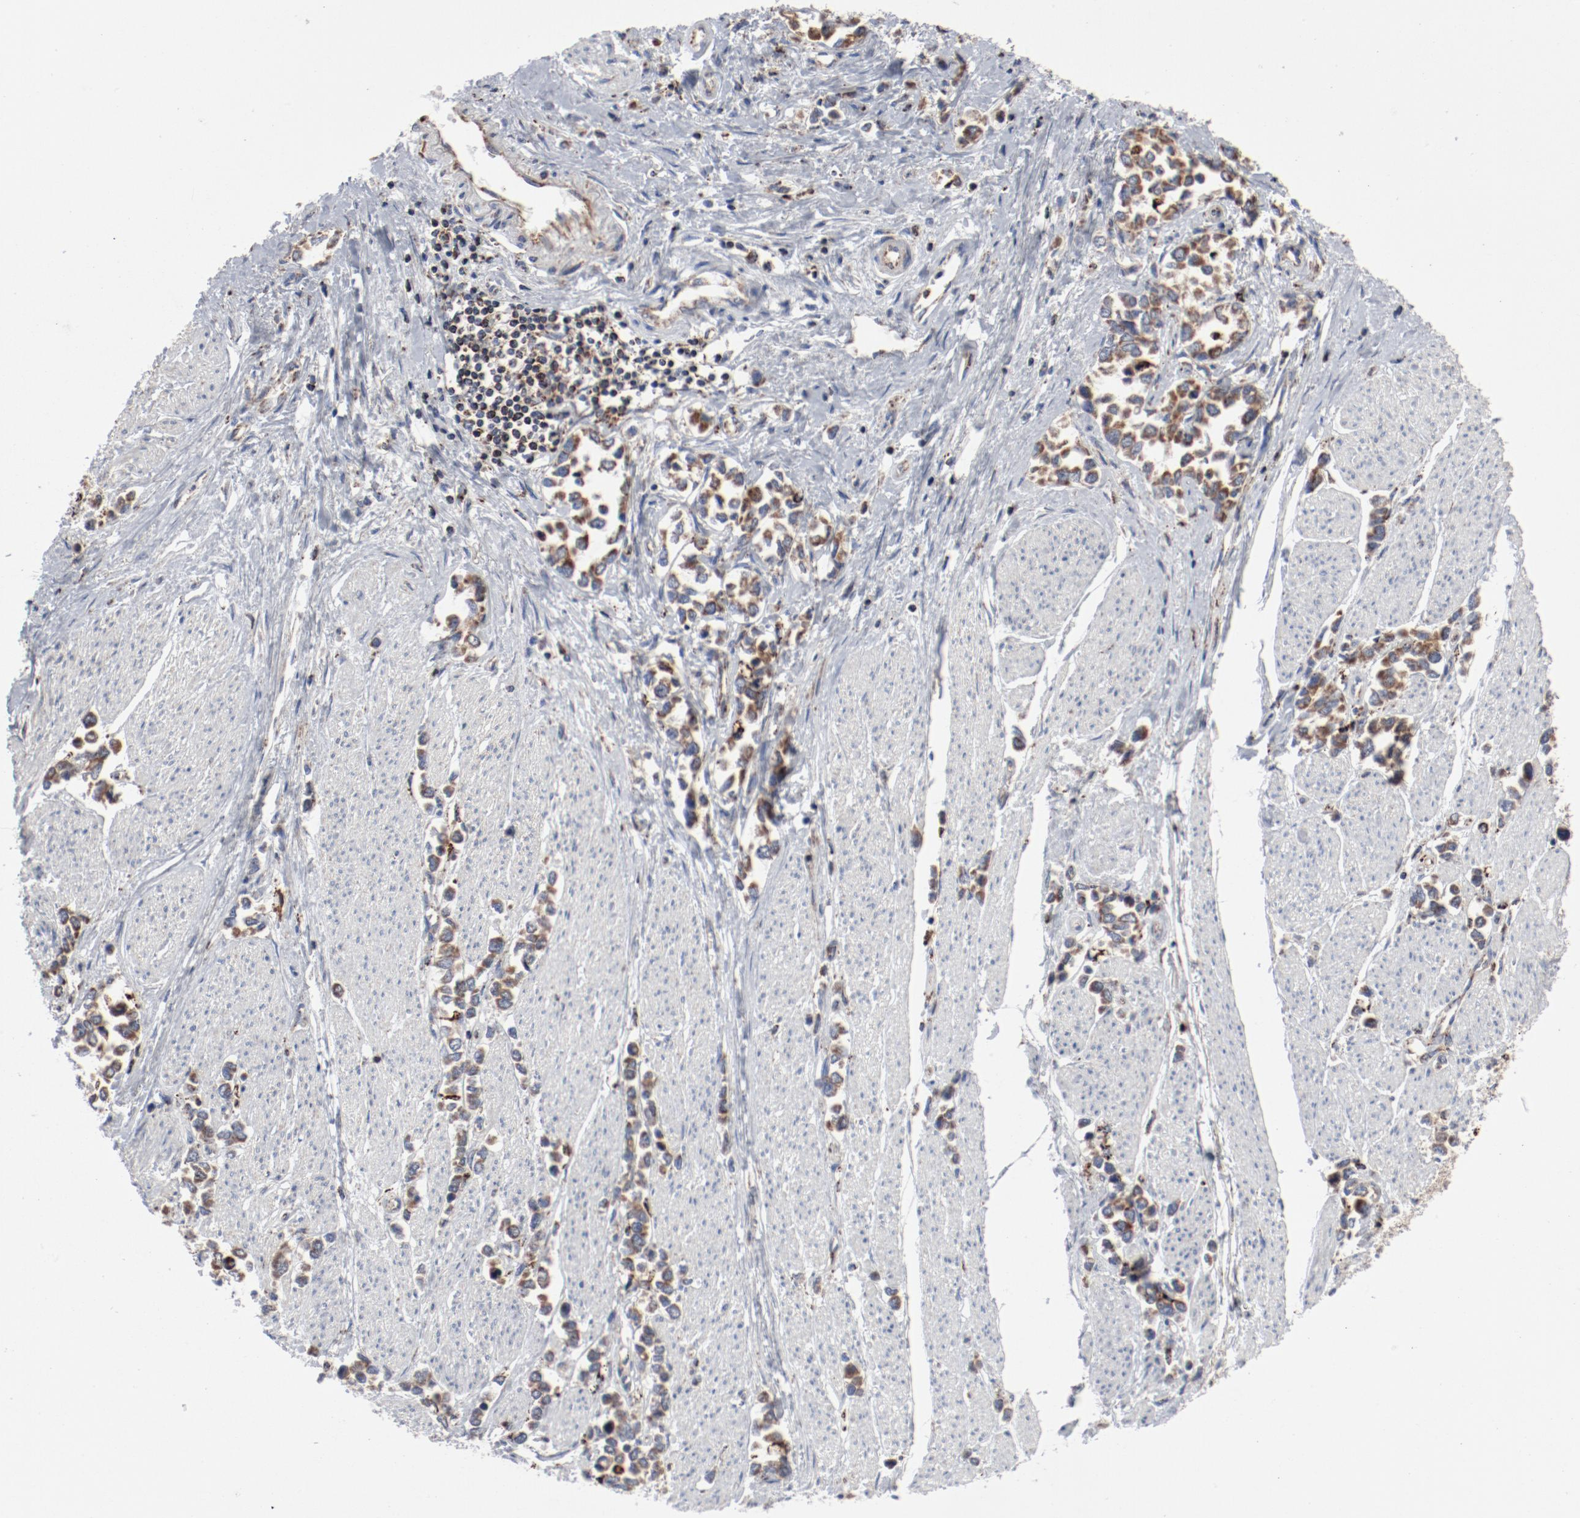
{"staining": {"intensity": "strong", "quantity": ">75%", "location": "cytoplasmic/membranous"}, "tissue": "stomach cancer", "cell_type": "Tumor cells", "image_type": "cancer", "snomed": [{"axis": "morphology", "description": "Adenocarcinoma, NOS"}, {"axis": "topography", "description": "Stomach, upper"}], "caption": "Immunohistochemical staining of human stomach cancer (adenocarcinoma) shows high levels of strong cytoplasmic/membranous positivity in approximately >75% of tumor cells.", "gene": "SETD3", "patient": {"sex": "male", "age": 76}}